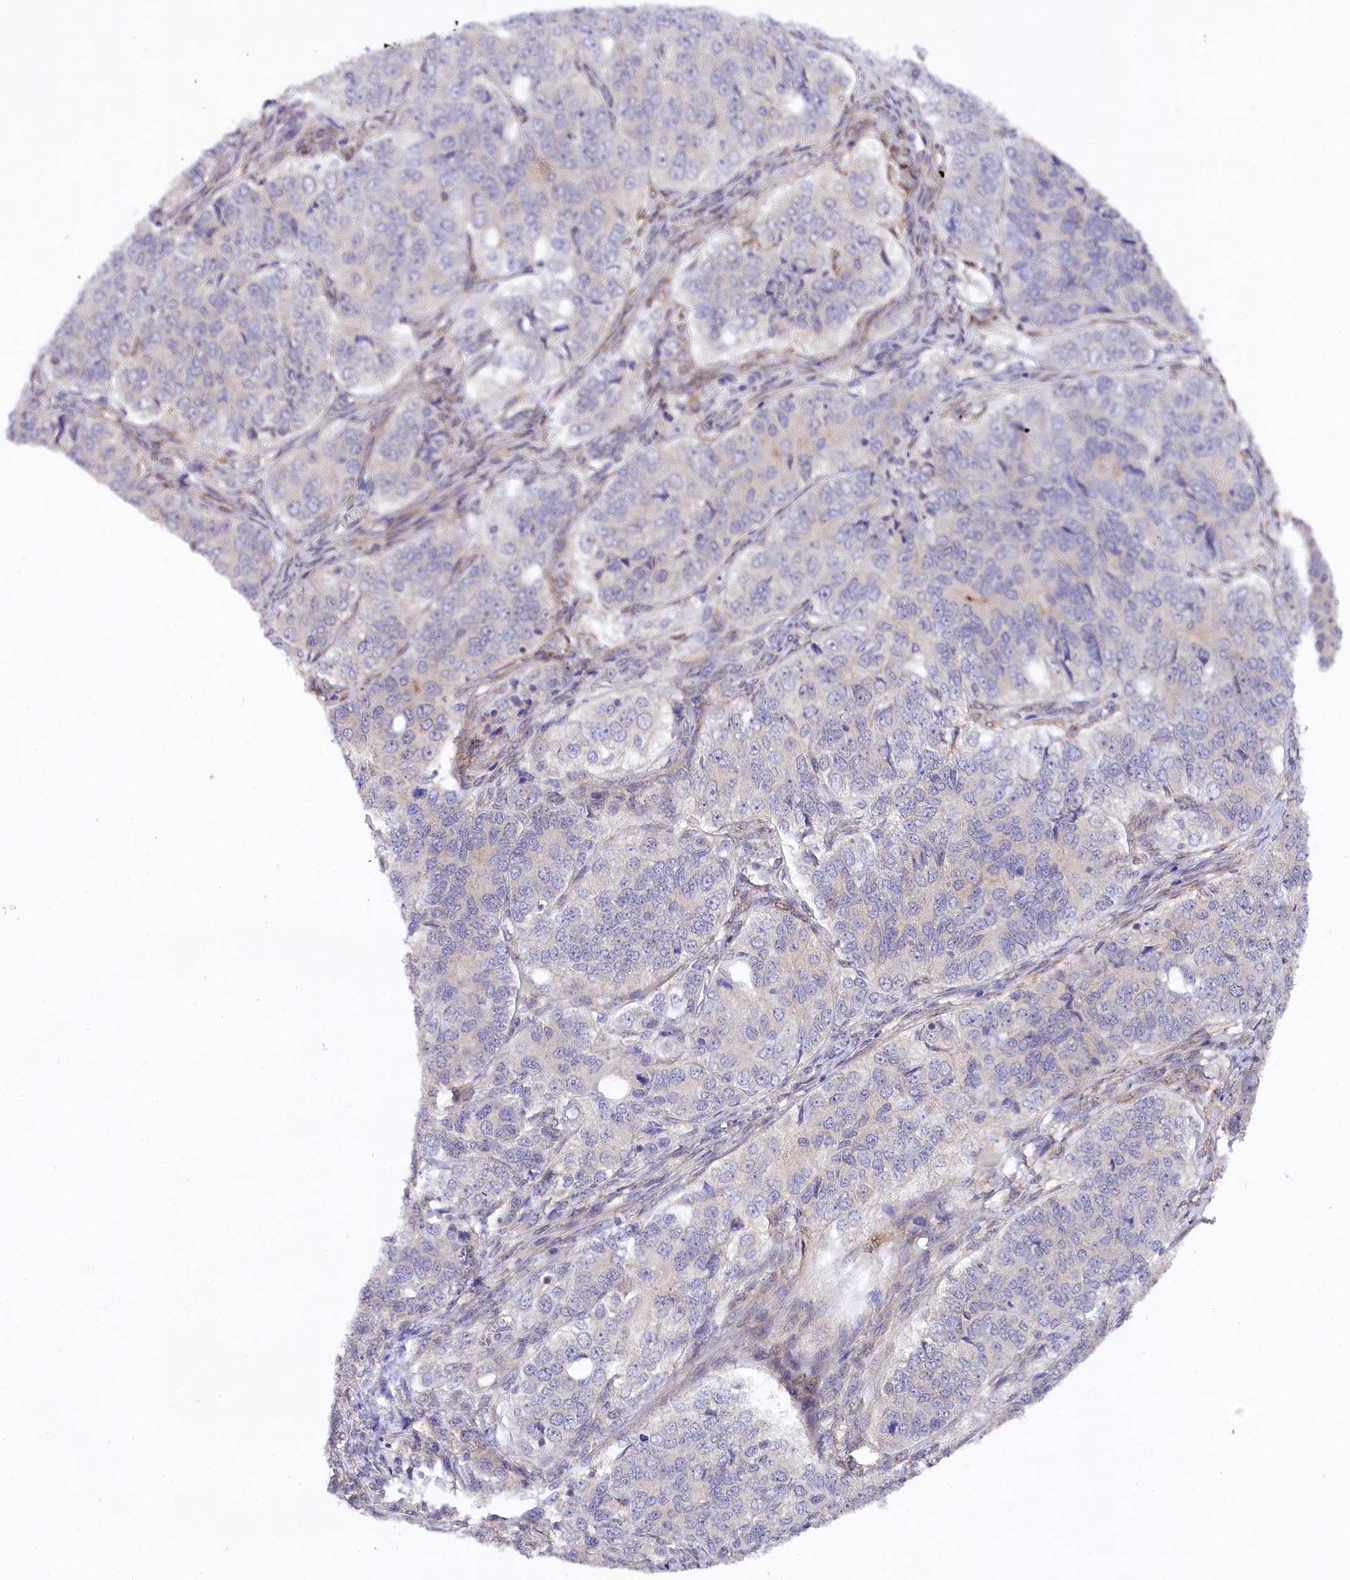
{"staining": {"intensity": "negative", "quantity": "none", "location": "none"}, "tissue": "ovarian cancer", "cell_type": "Tumor cells", "image_type": "cancer", "snomed": [{"axis": "morphology", "description": "Carcinoma, endometroid"}, {"axis": "topography", "description": "Ovary"}], "caption": "This is an immunohistochemistry (IHC) histopathology image of human endometroid carcinoma (ovarian). There is no staining in tumor cells.", "gene": "PHLDB1", "patient": {"sex": "female", "age": 51}}